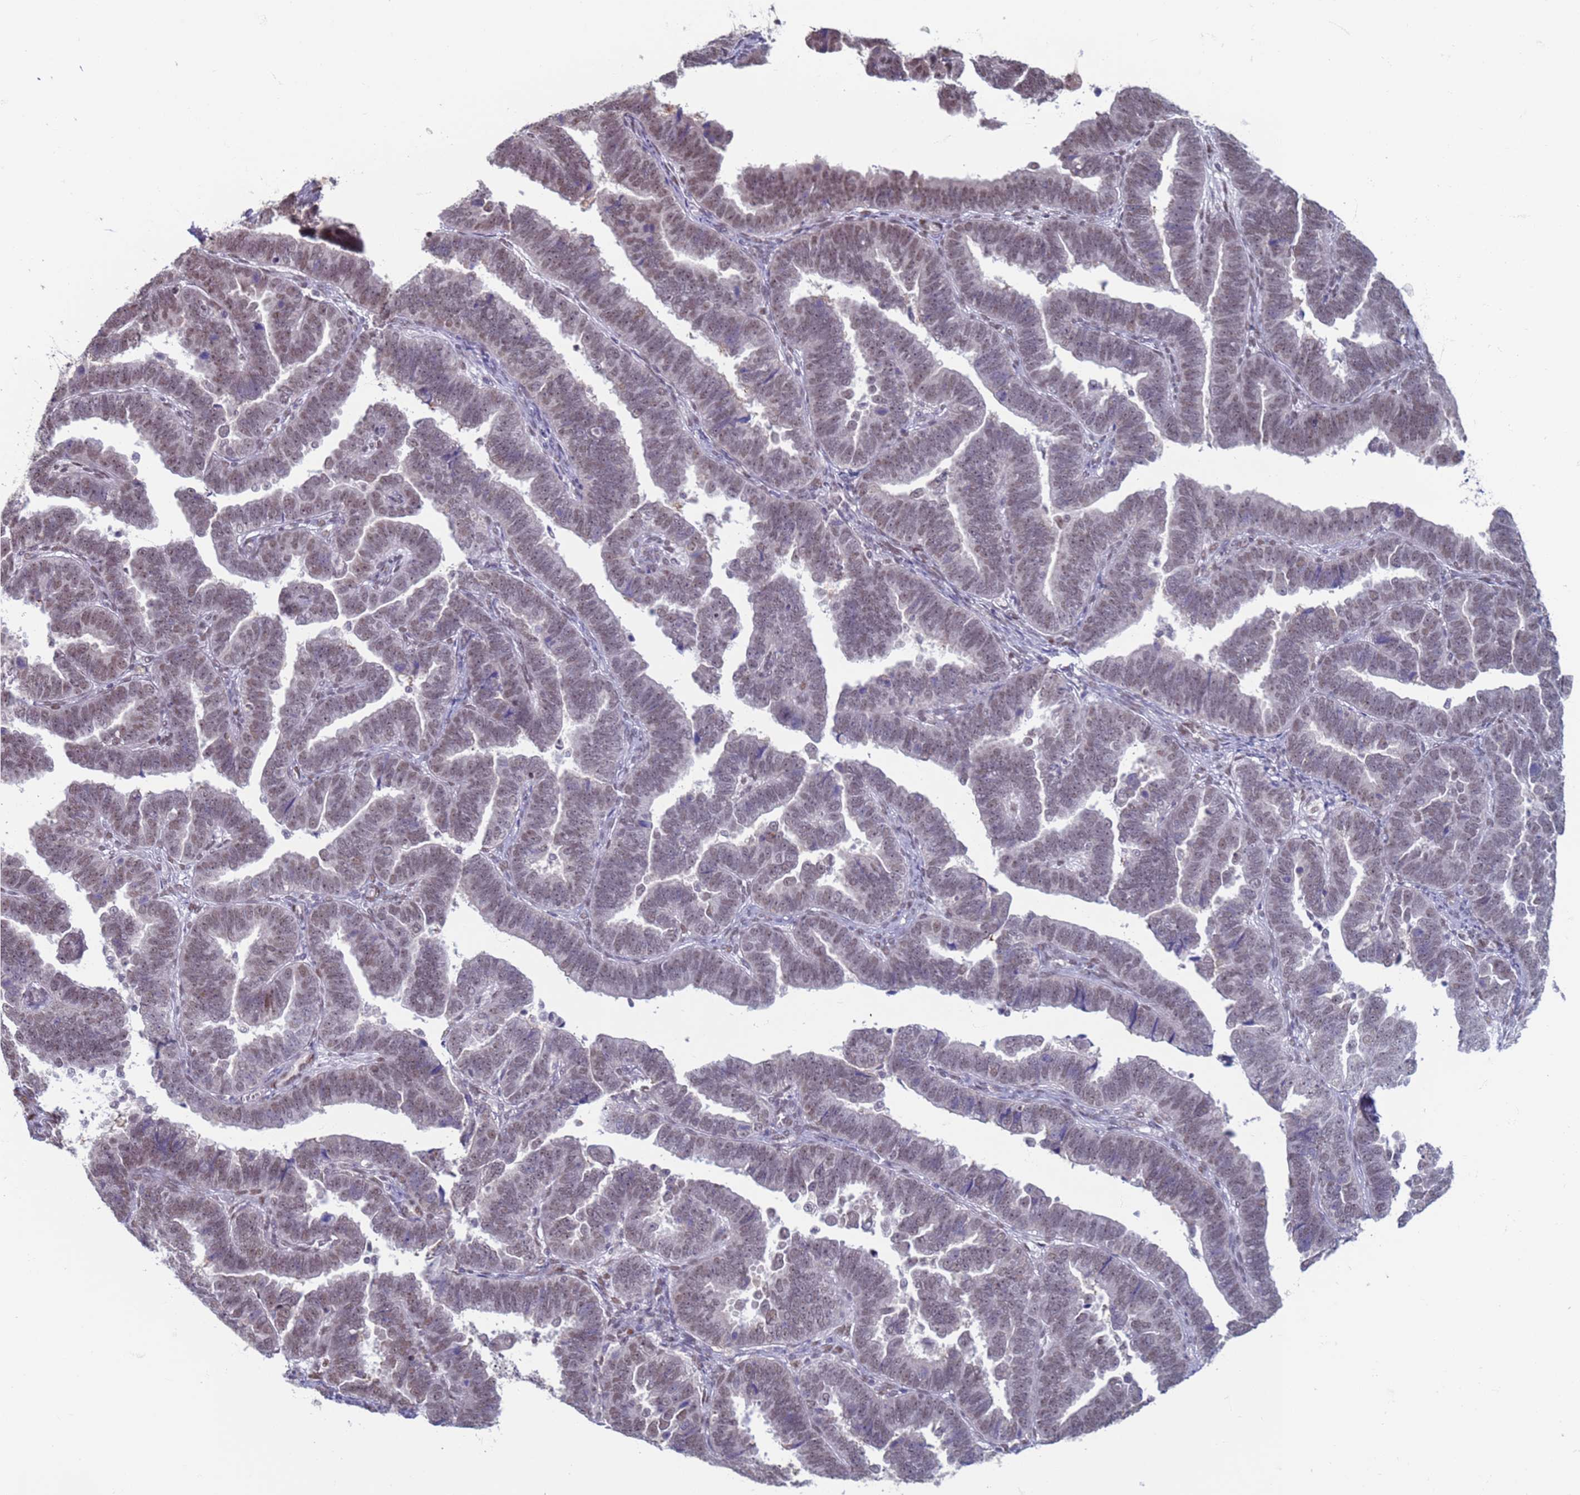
{"staining": {"intensity": "moderate", "quantity": "25%-75%", "location": "nuclear"}, "tissue": "endometrial cancer", "cell_type": "Tumor cells", "image_type": "cancer", "snomed": [{"axis": "morphology", "description": "Adenocarcinoma, NOS"}, {"axis": "topography", "description": "Endometrium"}], "caption": "Immunohistochemistry (IHC) of human endometrial cancer exhibits medium levels of moderate nuclear expression in approximately 25%-75% of tumor cells. Nuclei are stained in blue.", "gene": "SAE1", "patient": {"sex": "female", "age": 75}}